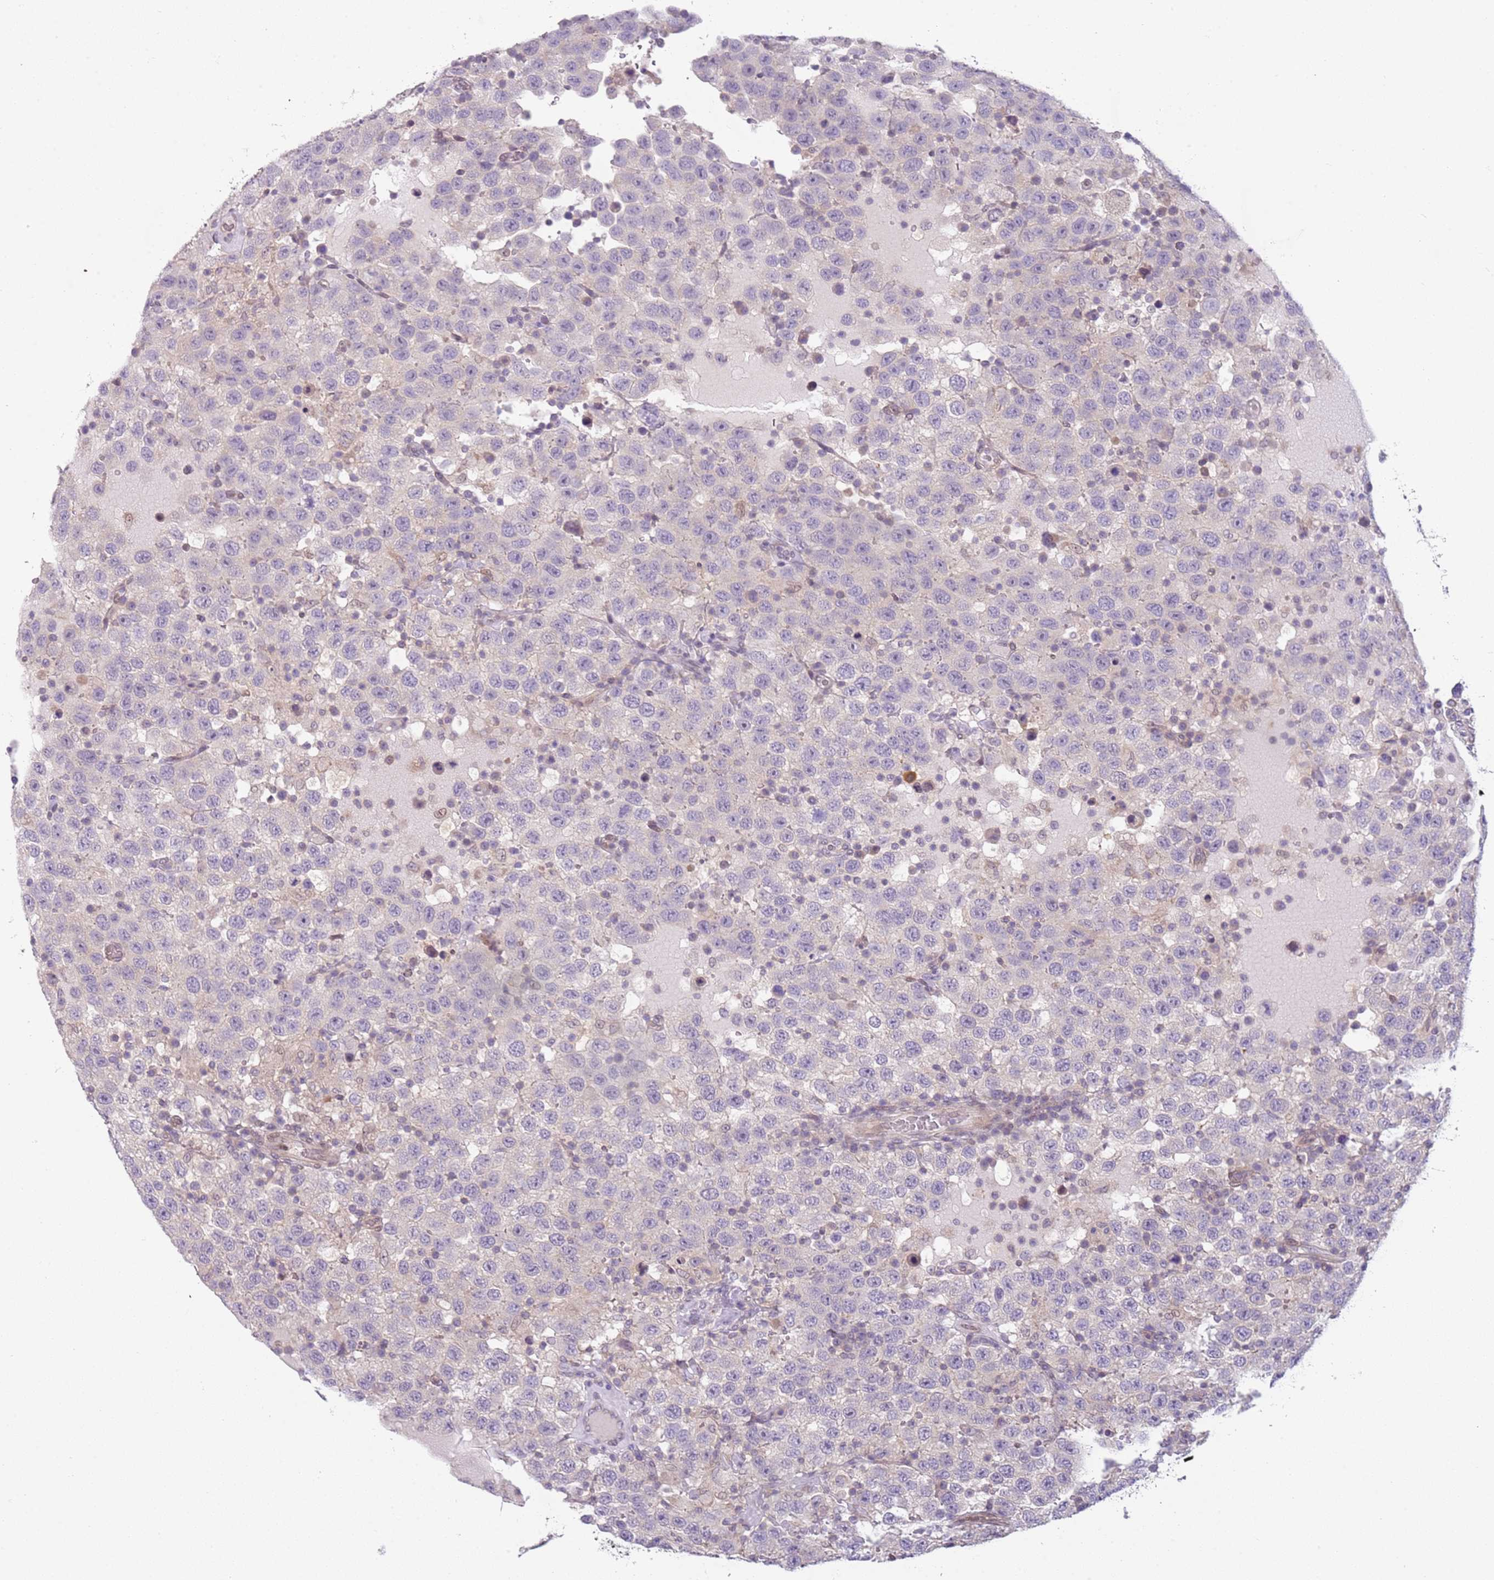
{"staining": {"intensity": "negative", "quantity": "none", "location": "none"}, "tissue": "testis cancer", "cell_type": "Tumor cells", "image_type": "cancer", "snomed": [{"axis": "morphology", "description": "Seminoma, NOS"}, {"axis": "topography", "description": "Testis"}], "caption": "Testis seminoma was stained to show a protein in brown. There is no significant positivity in tumor cells. (Brightfield microscopy of DAB (3,3'-diaminobenzidine) immunohistochemistry at high magnification).", "gene": "DEFB116", "patient": {"sex": "male", "age": 41}}